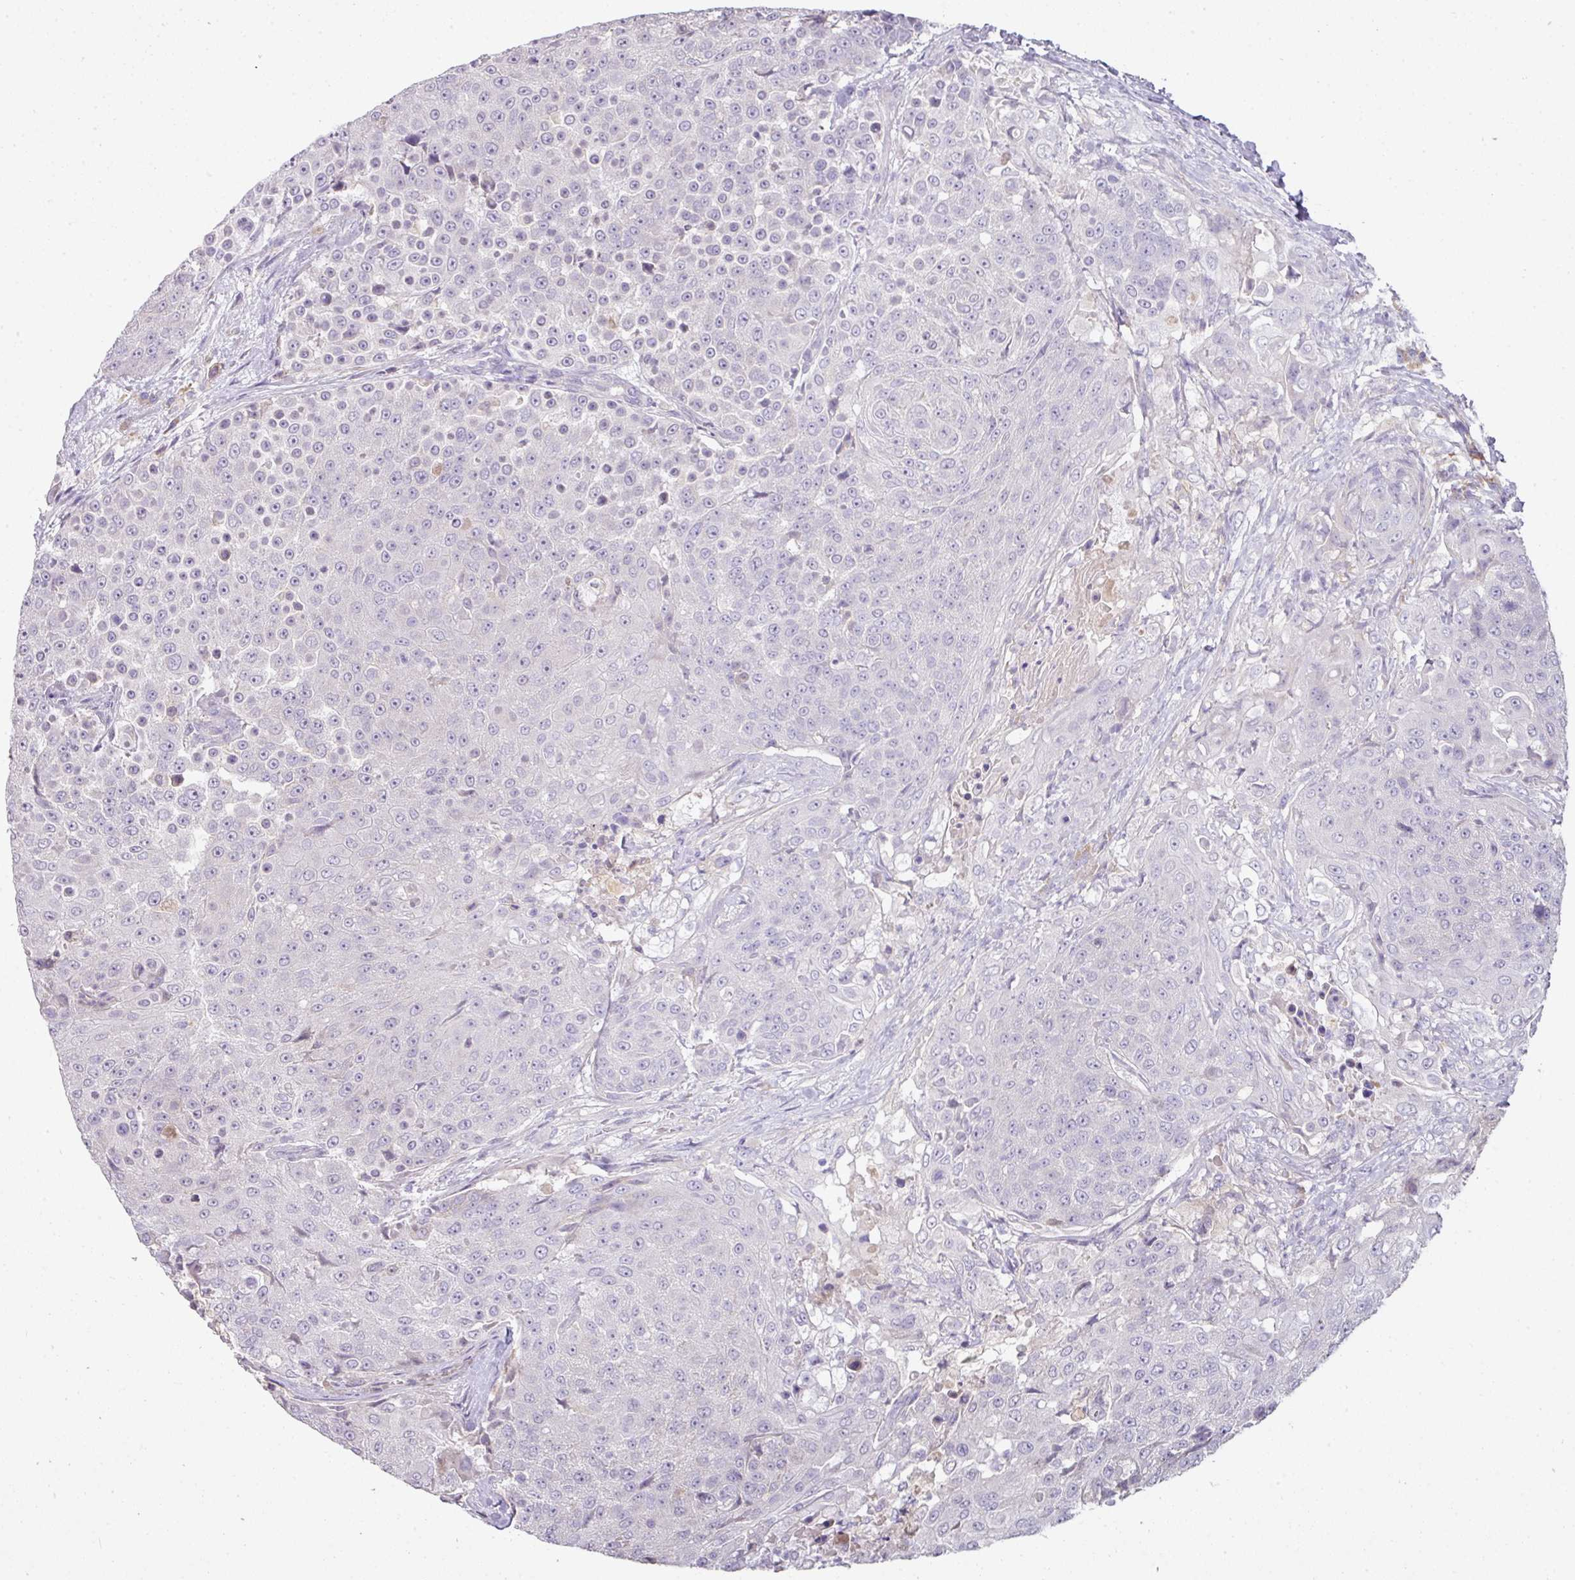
{"staining": {"intensity": "negative", "quantity": "none", "location": "none"}, "tissue": "urothelial cancer", "cell_type": "Tumor cells", "image_type": "cancer", "snomed": [{"axis": "morphology", "description": "Urothelial carcinoma, High grade"}, {"axis": "topography", "description": "Urinary bladder"}], "caption": "Photomicrograph shows no significant protein expression in tumor cells of urothelial cancer.", "gene": "ZNF266", "patient": {"sex": "female", "age": 63}}